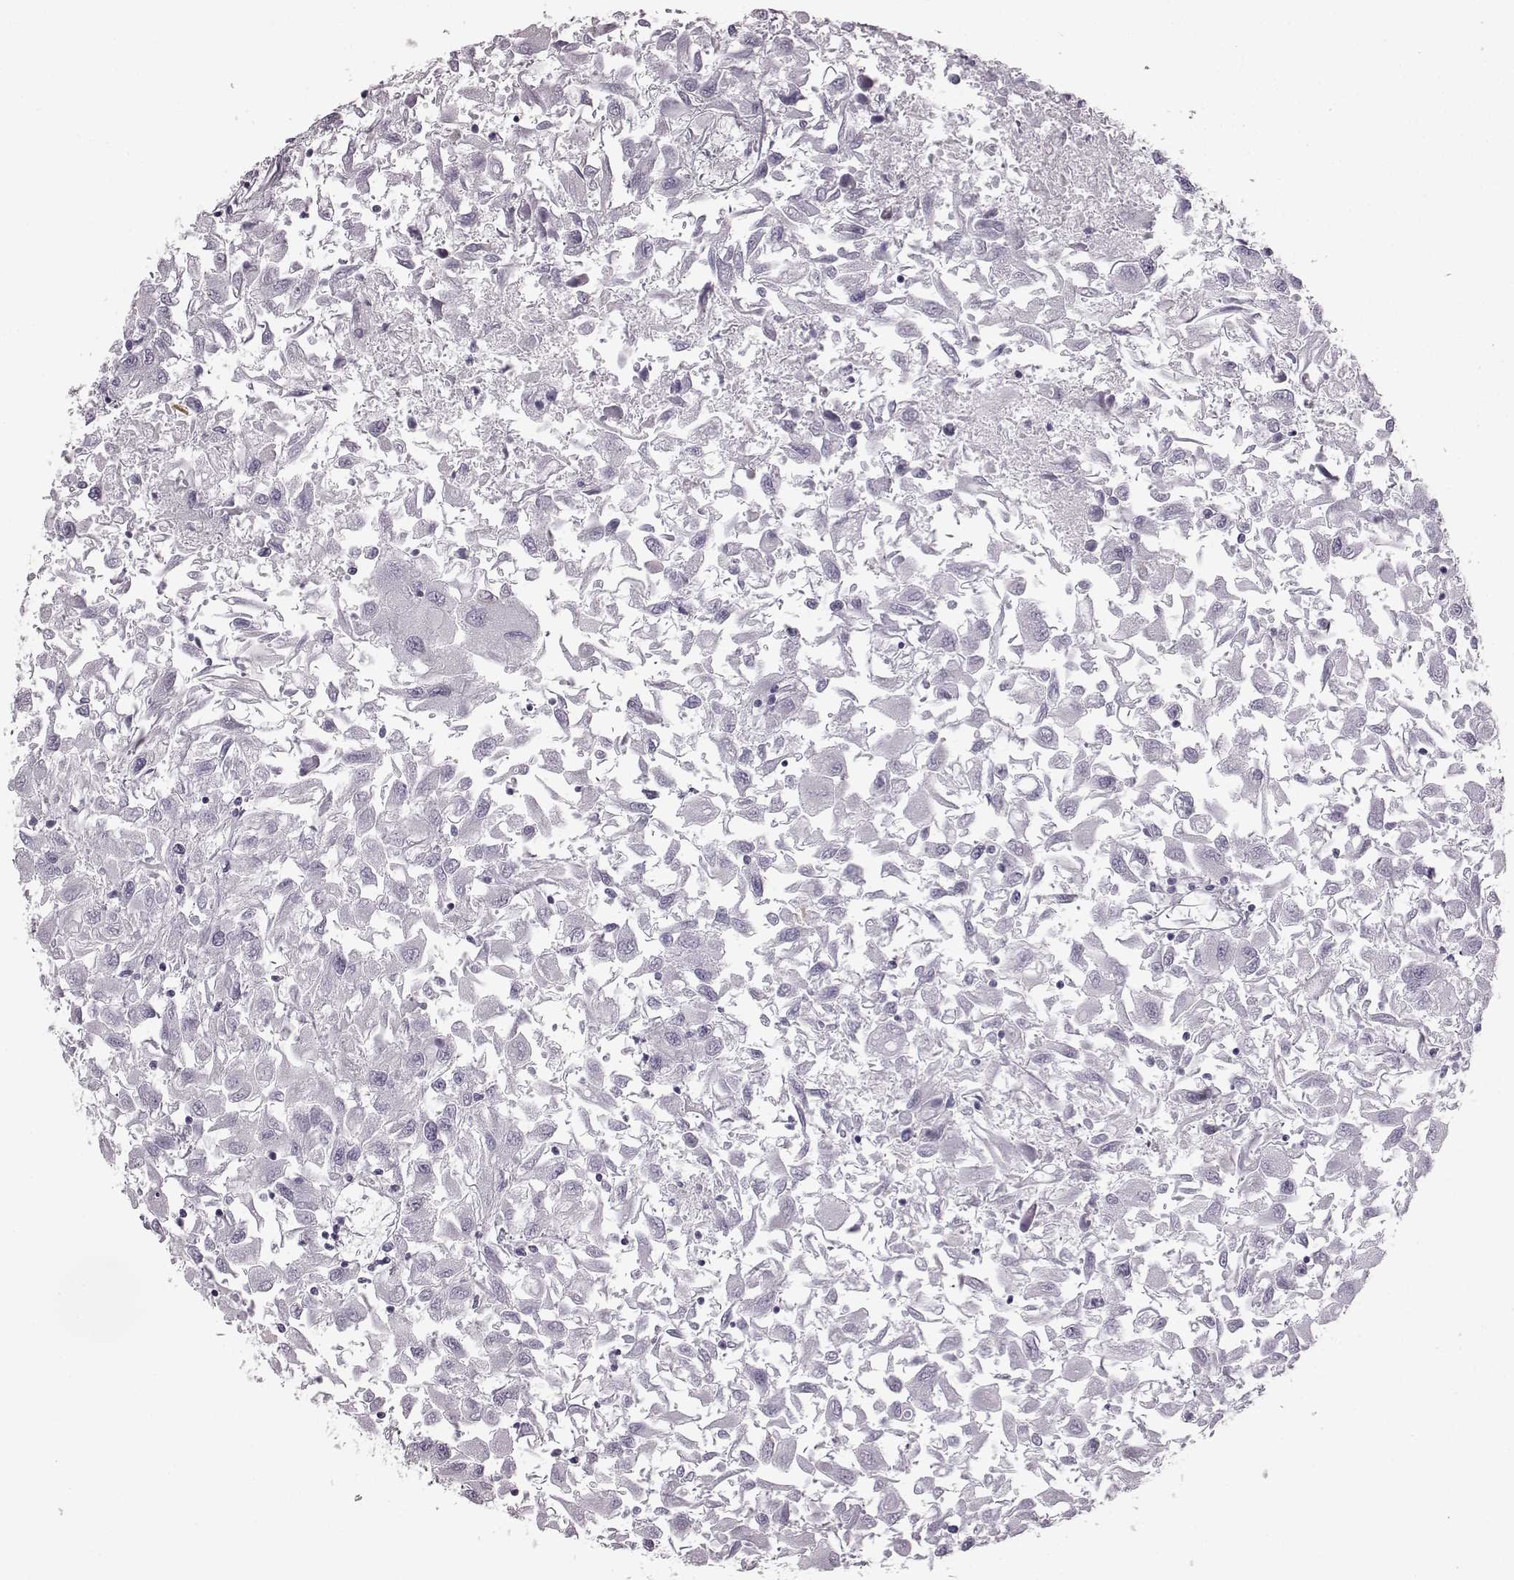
{"staining": {"intensity": "negative", "quantity": "none", "location": "none"}, "tissue": "renal cancer", "cell_type": "Tumor cells", "image_type": "cancer", "snomed": [{"axis": "morphology", "description": "Adenocarcinoma, NOS"}, {"axis": "topography", "description": "Kidney"}], "caption": "Immunohistochemistry micrograph of adenocarcinoma (renal) stained for a protein (brown), which exhibits no positivity in tumor cells.", "gene": "JSRP1", "patient": {"sex": "female", "age": 76}}